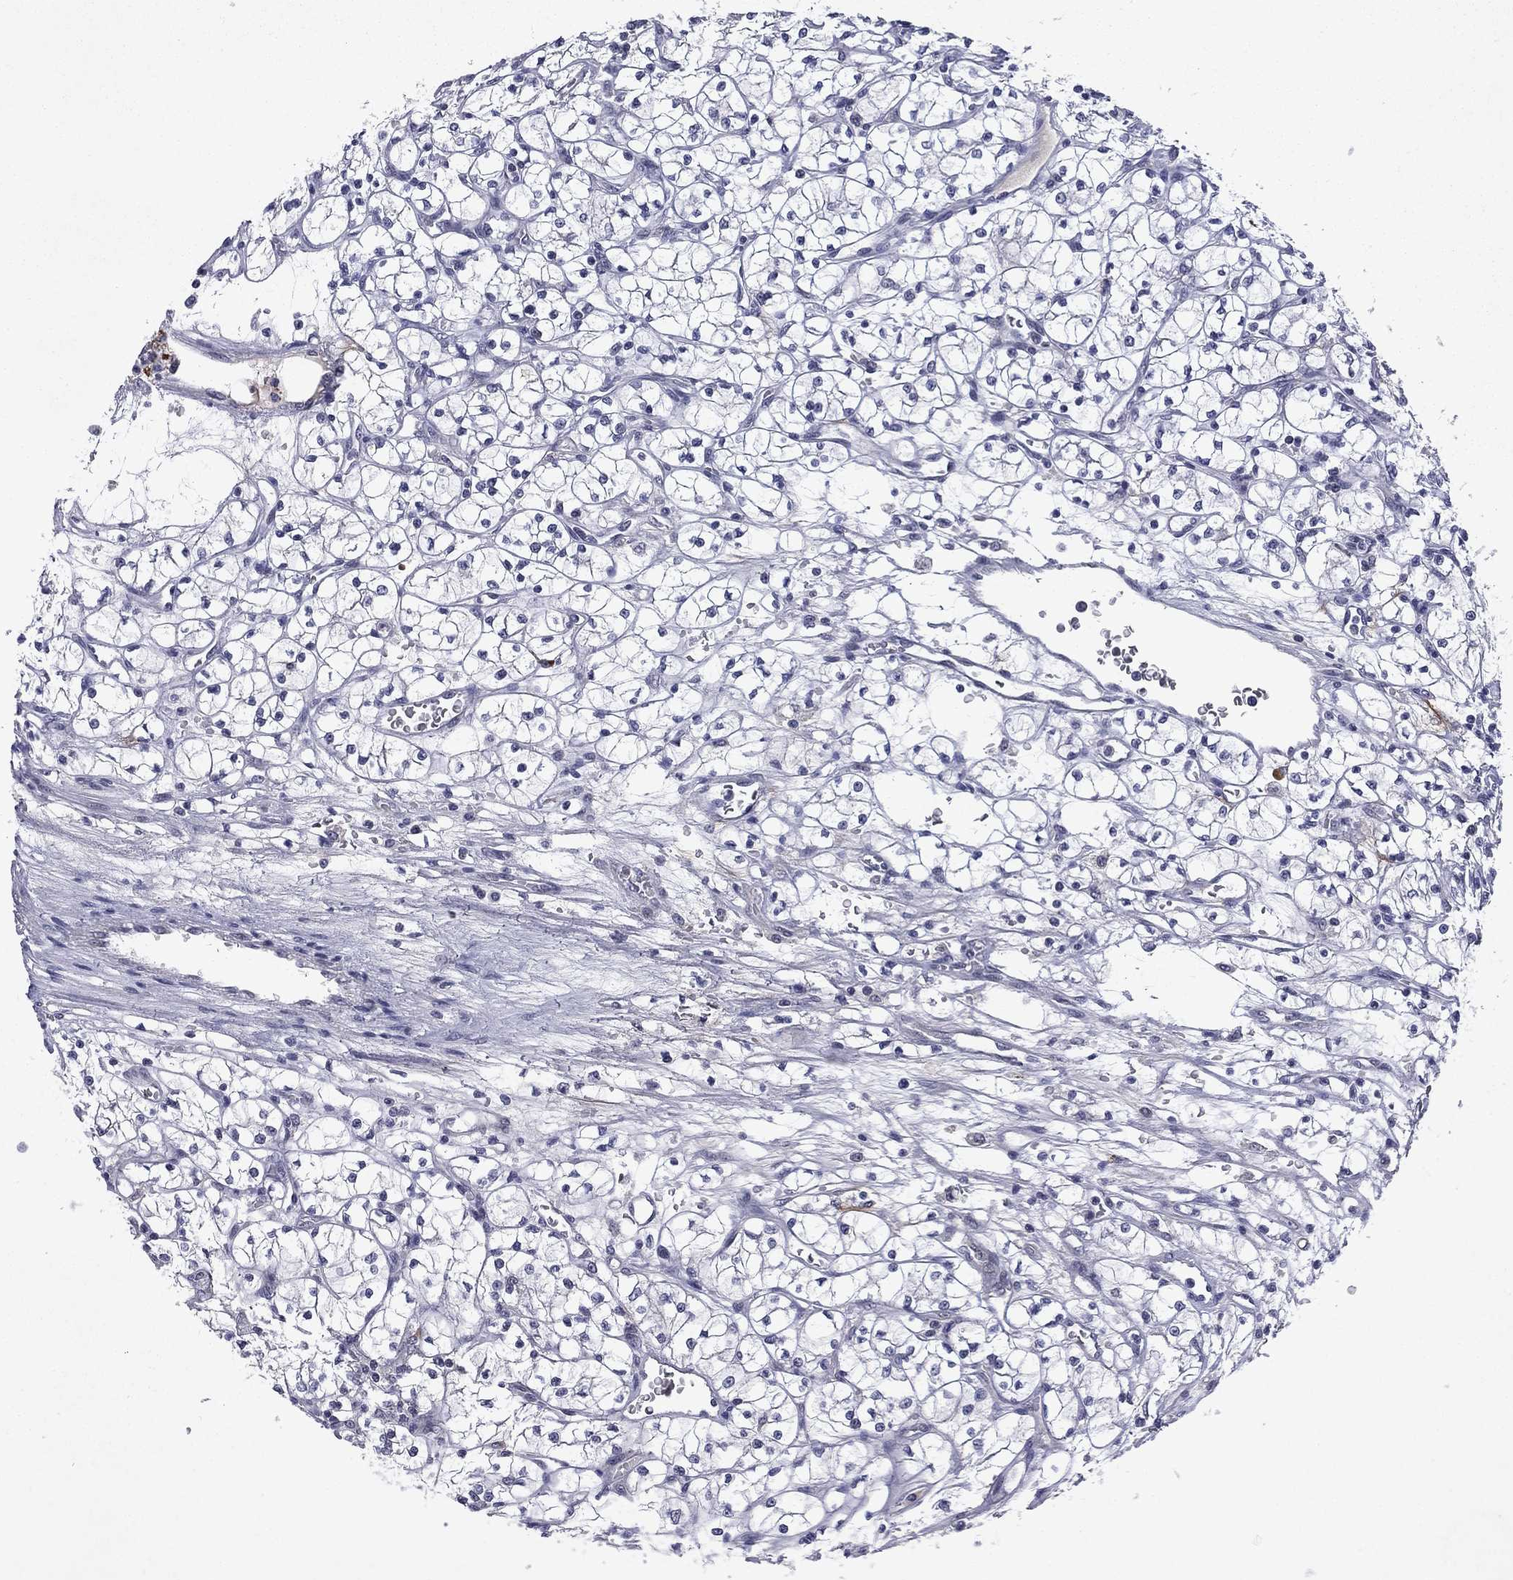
{"staining": {"intensity": "negative", "quantity": "none", "location": "none"}, "tissue": "renal cancer", "cell_type": "Tumor cells", "image_type": "cancer", "snomed": [{"axis": "morphology", "description": "Adenocarcinoma, NOS"}, {"axis": "topography", "description": "Kidney"}], "caption": "An immunohistochemistry image of renal cancer (adenocarcinoma) is shown. There is no staining in tumor cells of renal cancer (adenocarcinoma).", "gene": "ECM1", "patient": {"sex": "female", "age": 64}}